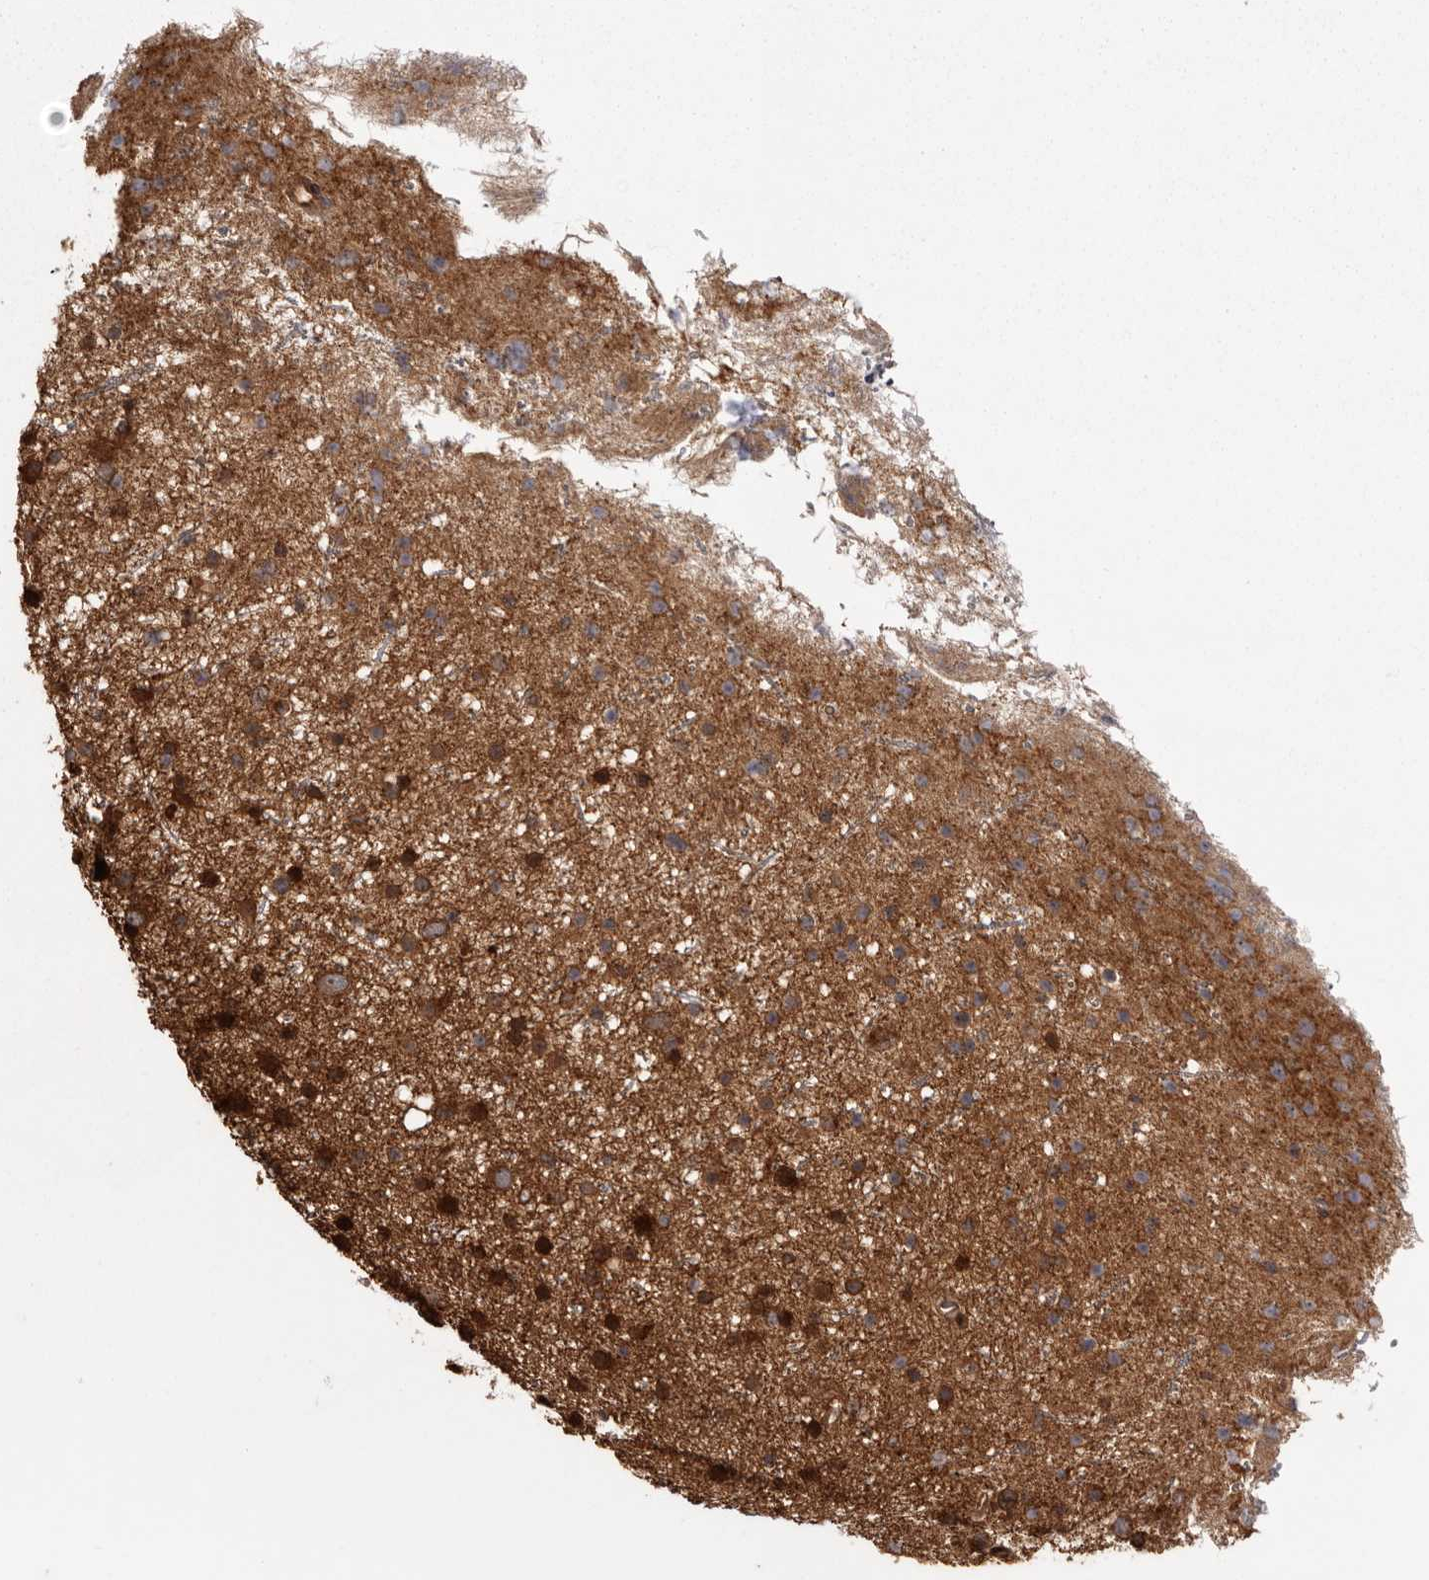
{"staining": {"intensity": "moderate", "quantity": ">75%", "location": "cytoplasmic/membranous"}, "tissue": "glioma", "cell_type": "Tumor cells", "image_type": "cancer", "snomed": [{"axis": "morphology", "description": "Glioma, malignant, Low grade"}, {"axis": "topography", "description": "Cerebral cortex"}], "caption": "A micrograph showing moderate cytoplasmic/membranous staining in about >75% of tumor cells in glioma, as visualized by brown immunohistochemical staining.", "gene": "DARS1", "patient": {"sex": "female", "age": 39}}